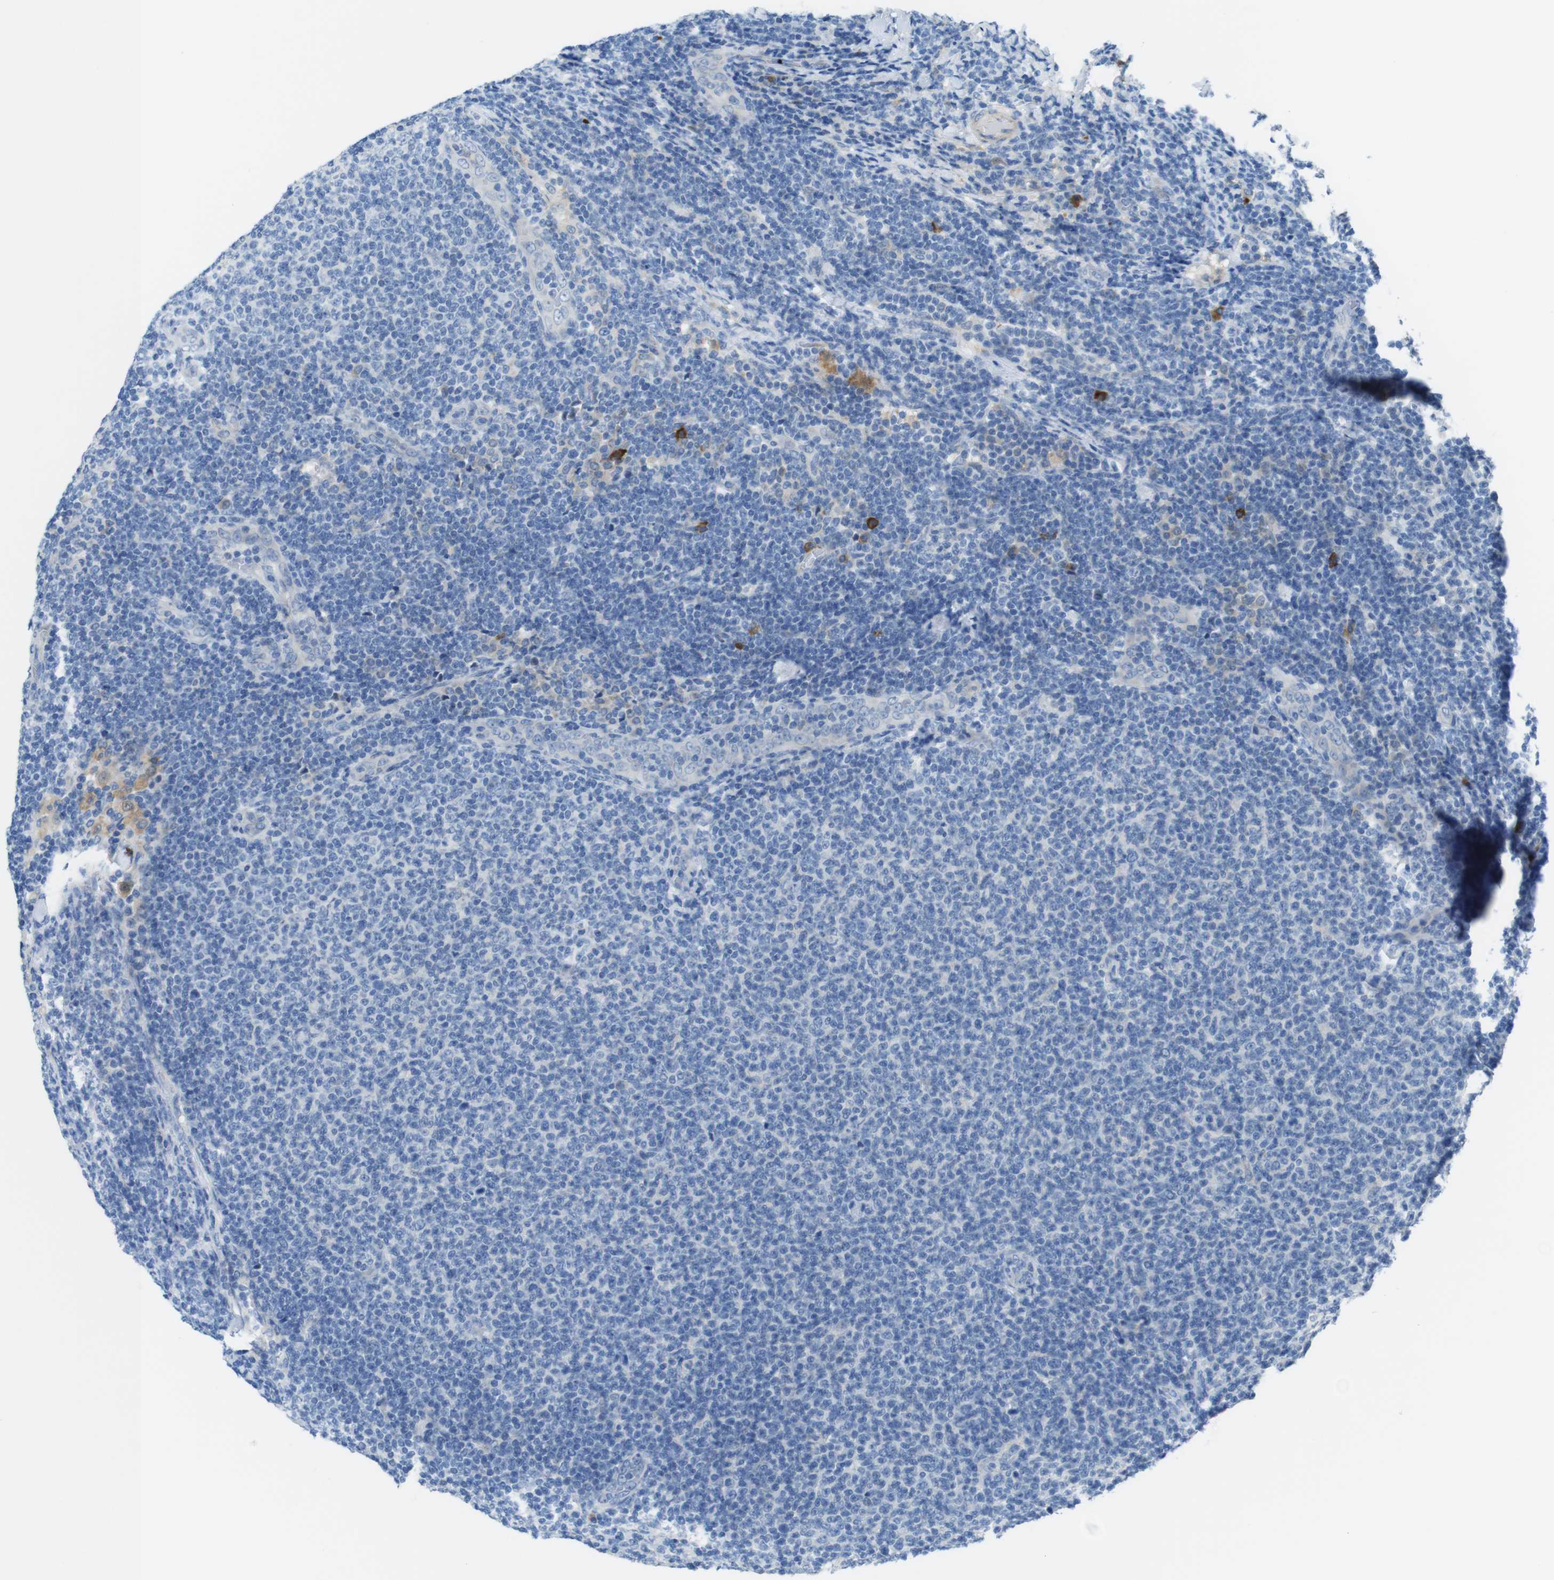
{"staining": {"intensity": "negative", "quantity": "none", "location": "none"}, "tissue": "lymphoma", "cell_type": "Tumor cells", "image_type": "cancer", "snomed": [{"axis": "morphology", "description": "Malignant lymphoma, non-Hodgkin's type, Low grade"}, {"axis": "topography", "description": "Lymph node"}], "caption": "Lymphoma was stained to show a protein in brown. There is no significant positivity in tumor cells.", "gene": "CLMN", "patient": {"sex": "male", "age": 66}}